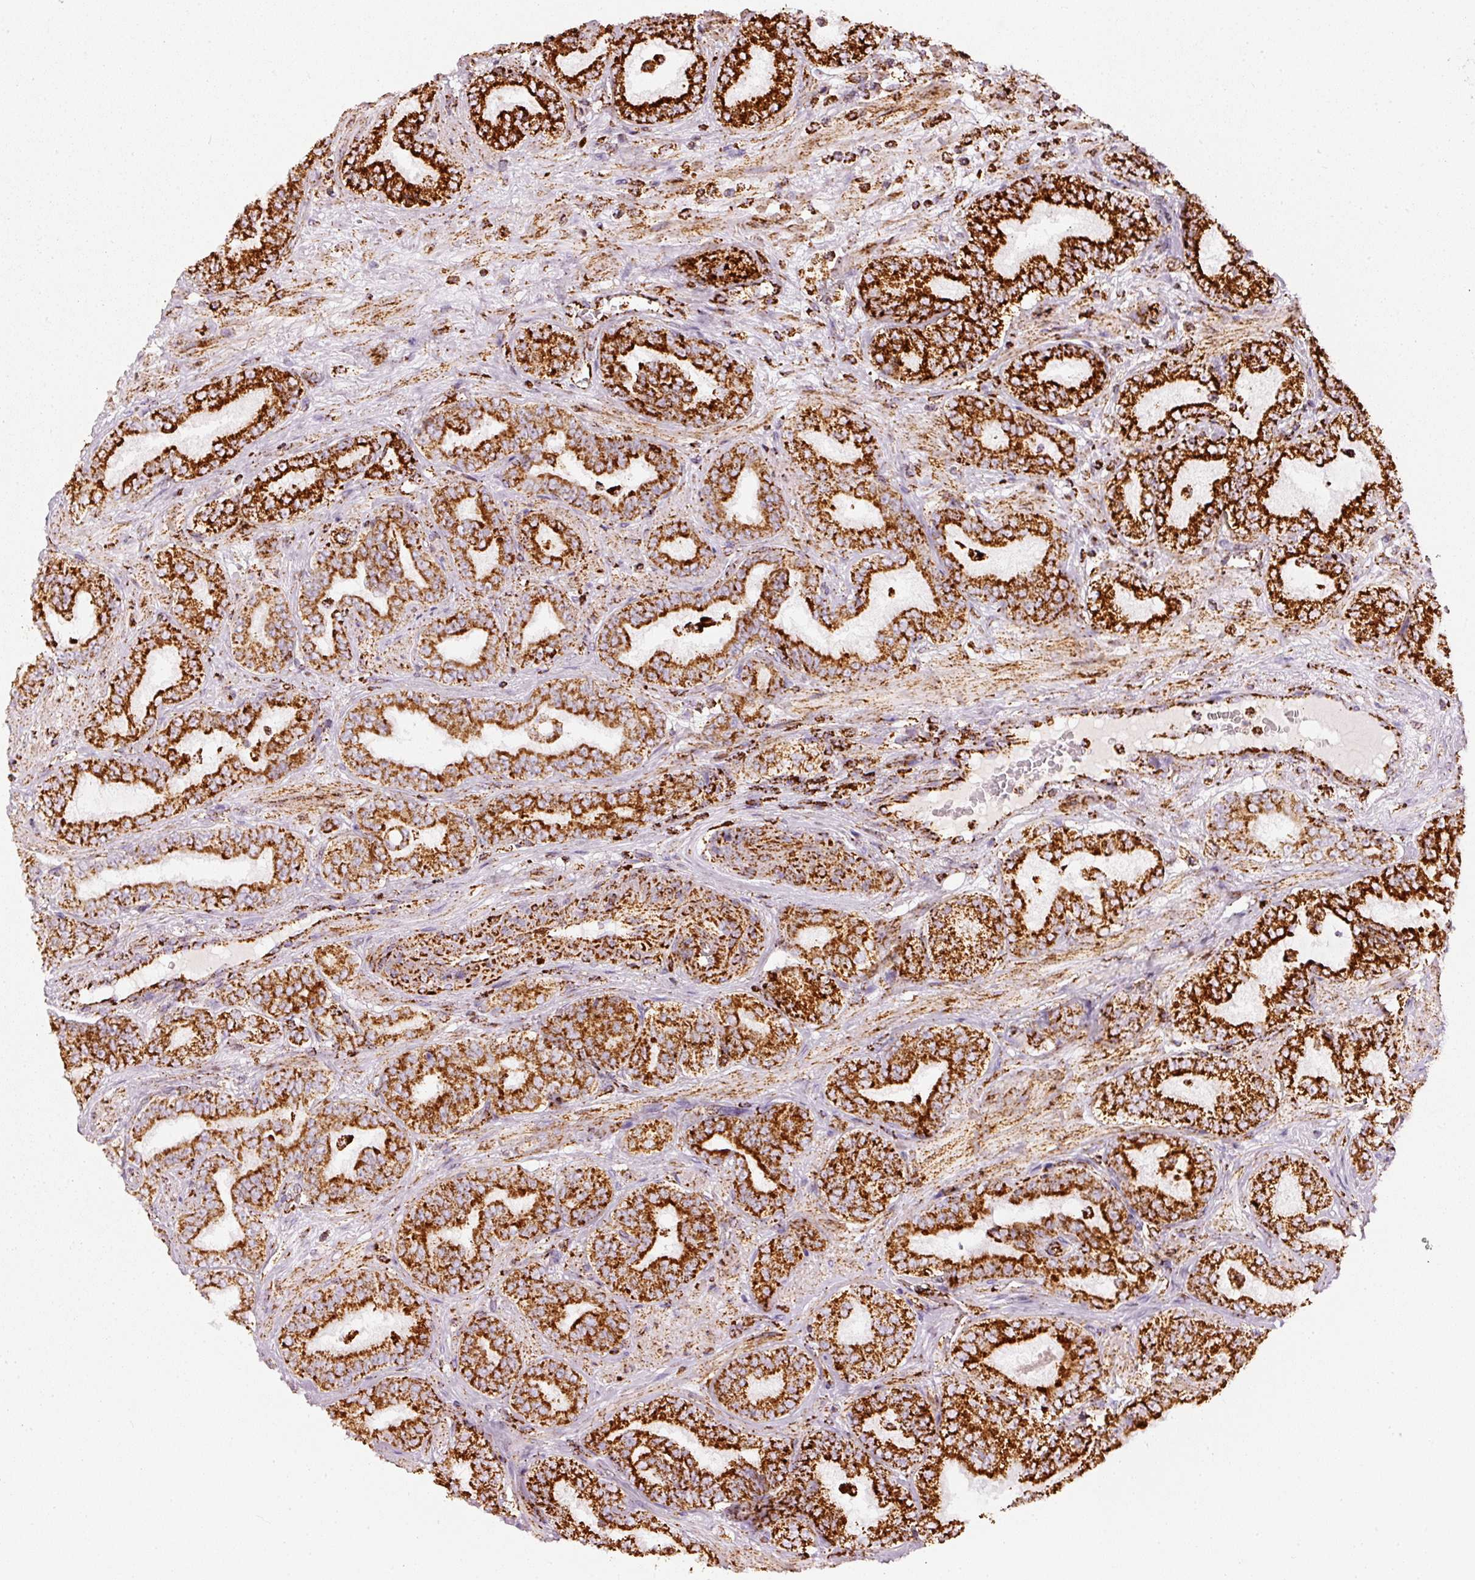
{"staining": {"intensity": "strong", "quantity": ">75%", "location": "cytoplasmic/membranous"}, "tissue": "prostate cancer", "cell_type": "Tumor cells", "image_type": "cancer", "snomed": [{"axis": "morphology", "description": "Adenocarcinoma, High grade"}, {"axis": "topography", "description": "Prostate"}], "caption": "An image of human prostate adenocarcinoma (high-grade) stained for a protein displays strong cytoplasmic/membranous brown staining in tumor cells.", "gene": "MT-CO2", "patient": {"sex": "male", "age": 72}}